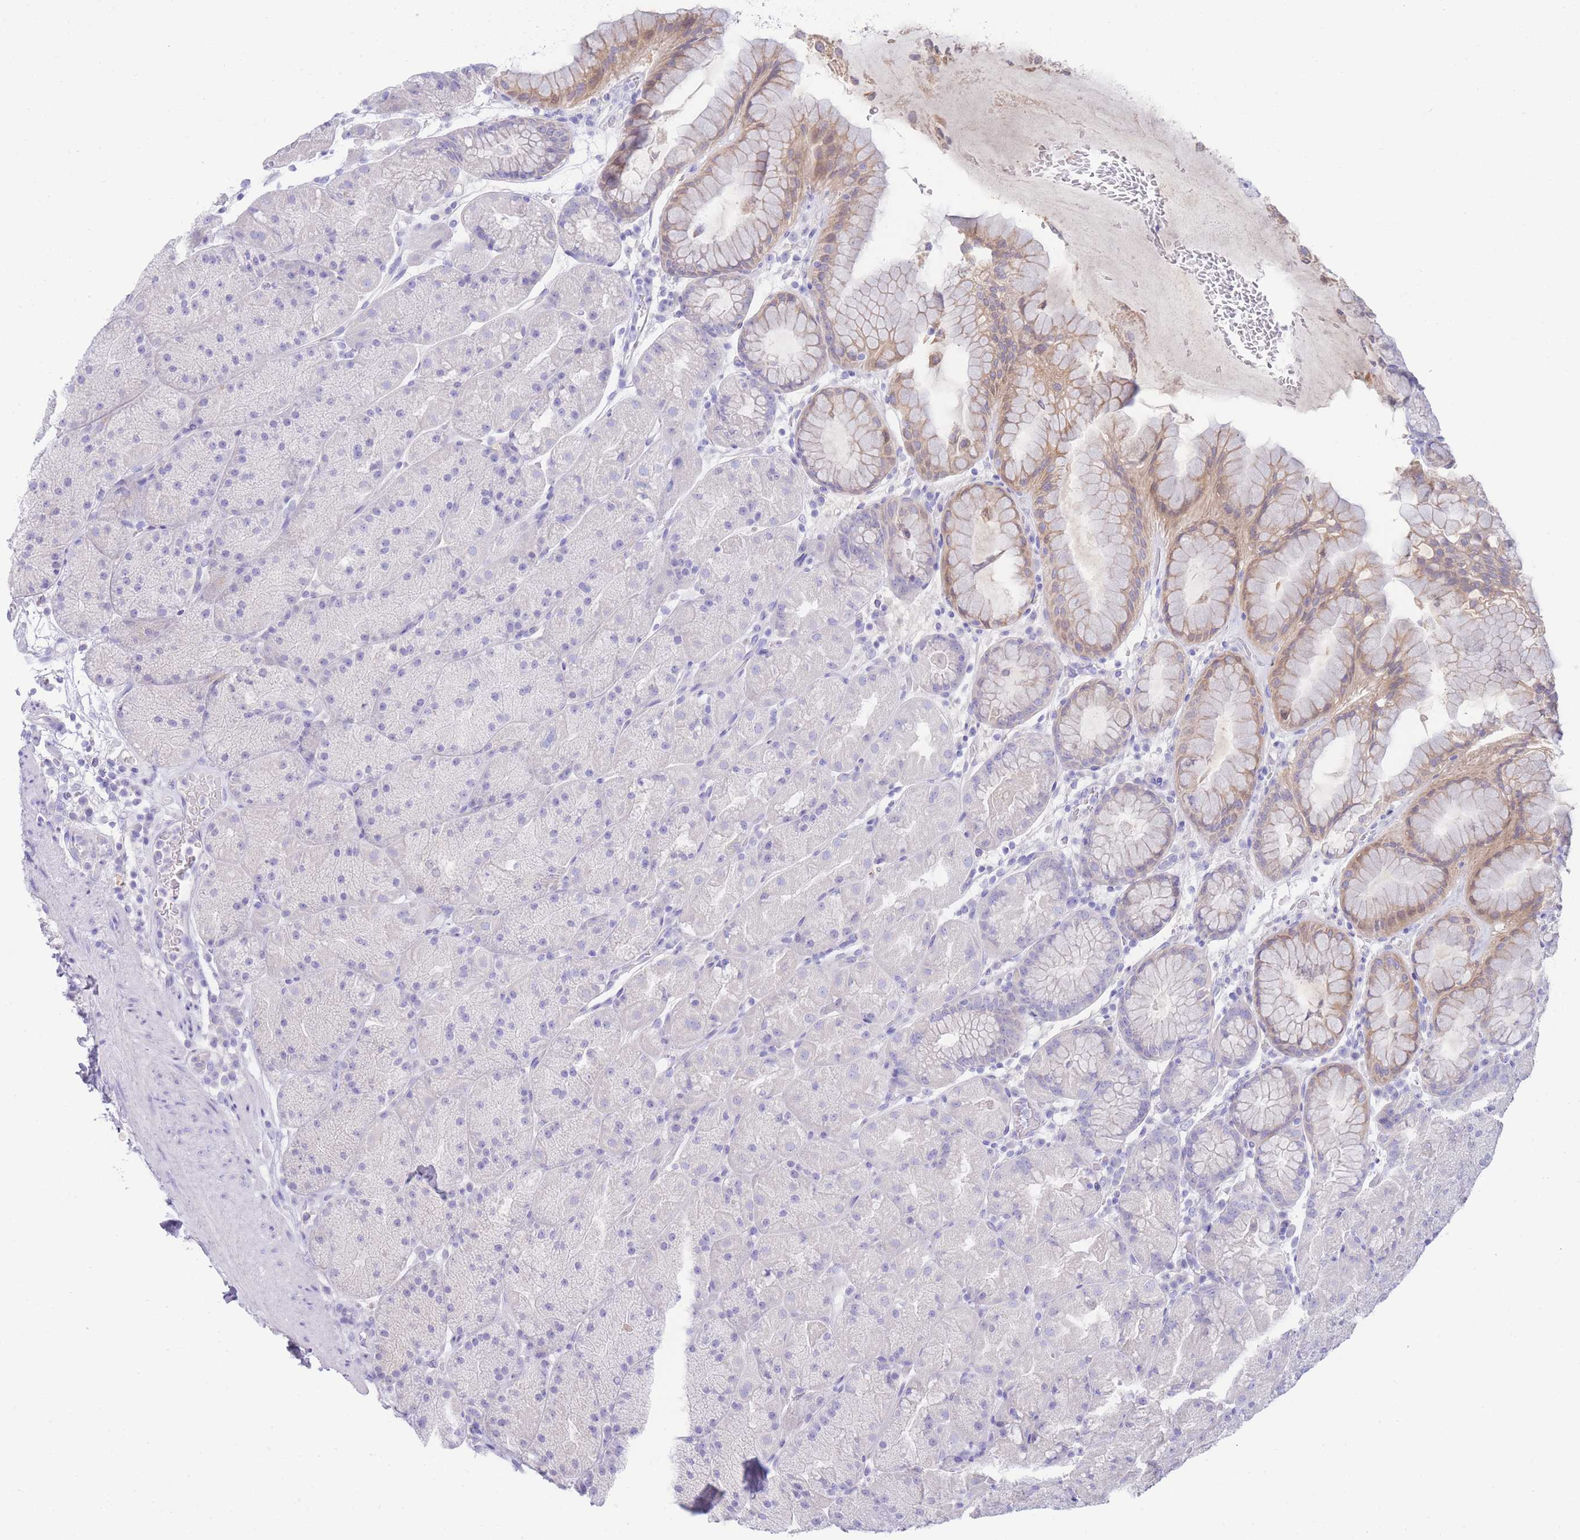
{"staining": {"intensity": "moderate", "quantity": "<25%", "location": "cytoplasmic/membranous"}, "tissue": "stomach", "cell_type": "Glandular cells", "image_type": "normal", "snomed": [{"axis": "morphology", "description": "Normal tissue, NOS"}, {"axis": "topography", "description": "Stomach, upper"}, {"axis": "topography", "description": "Stomach, lower"}], "caption": "Unremarkable stomach exhibits moderate cytoplasmic/membranous staining in about <25% of glandular cells.", "gene": "LRRC37A2", "patient": {"sex": "male", "age": 67}}